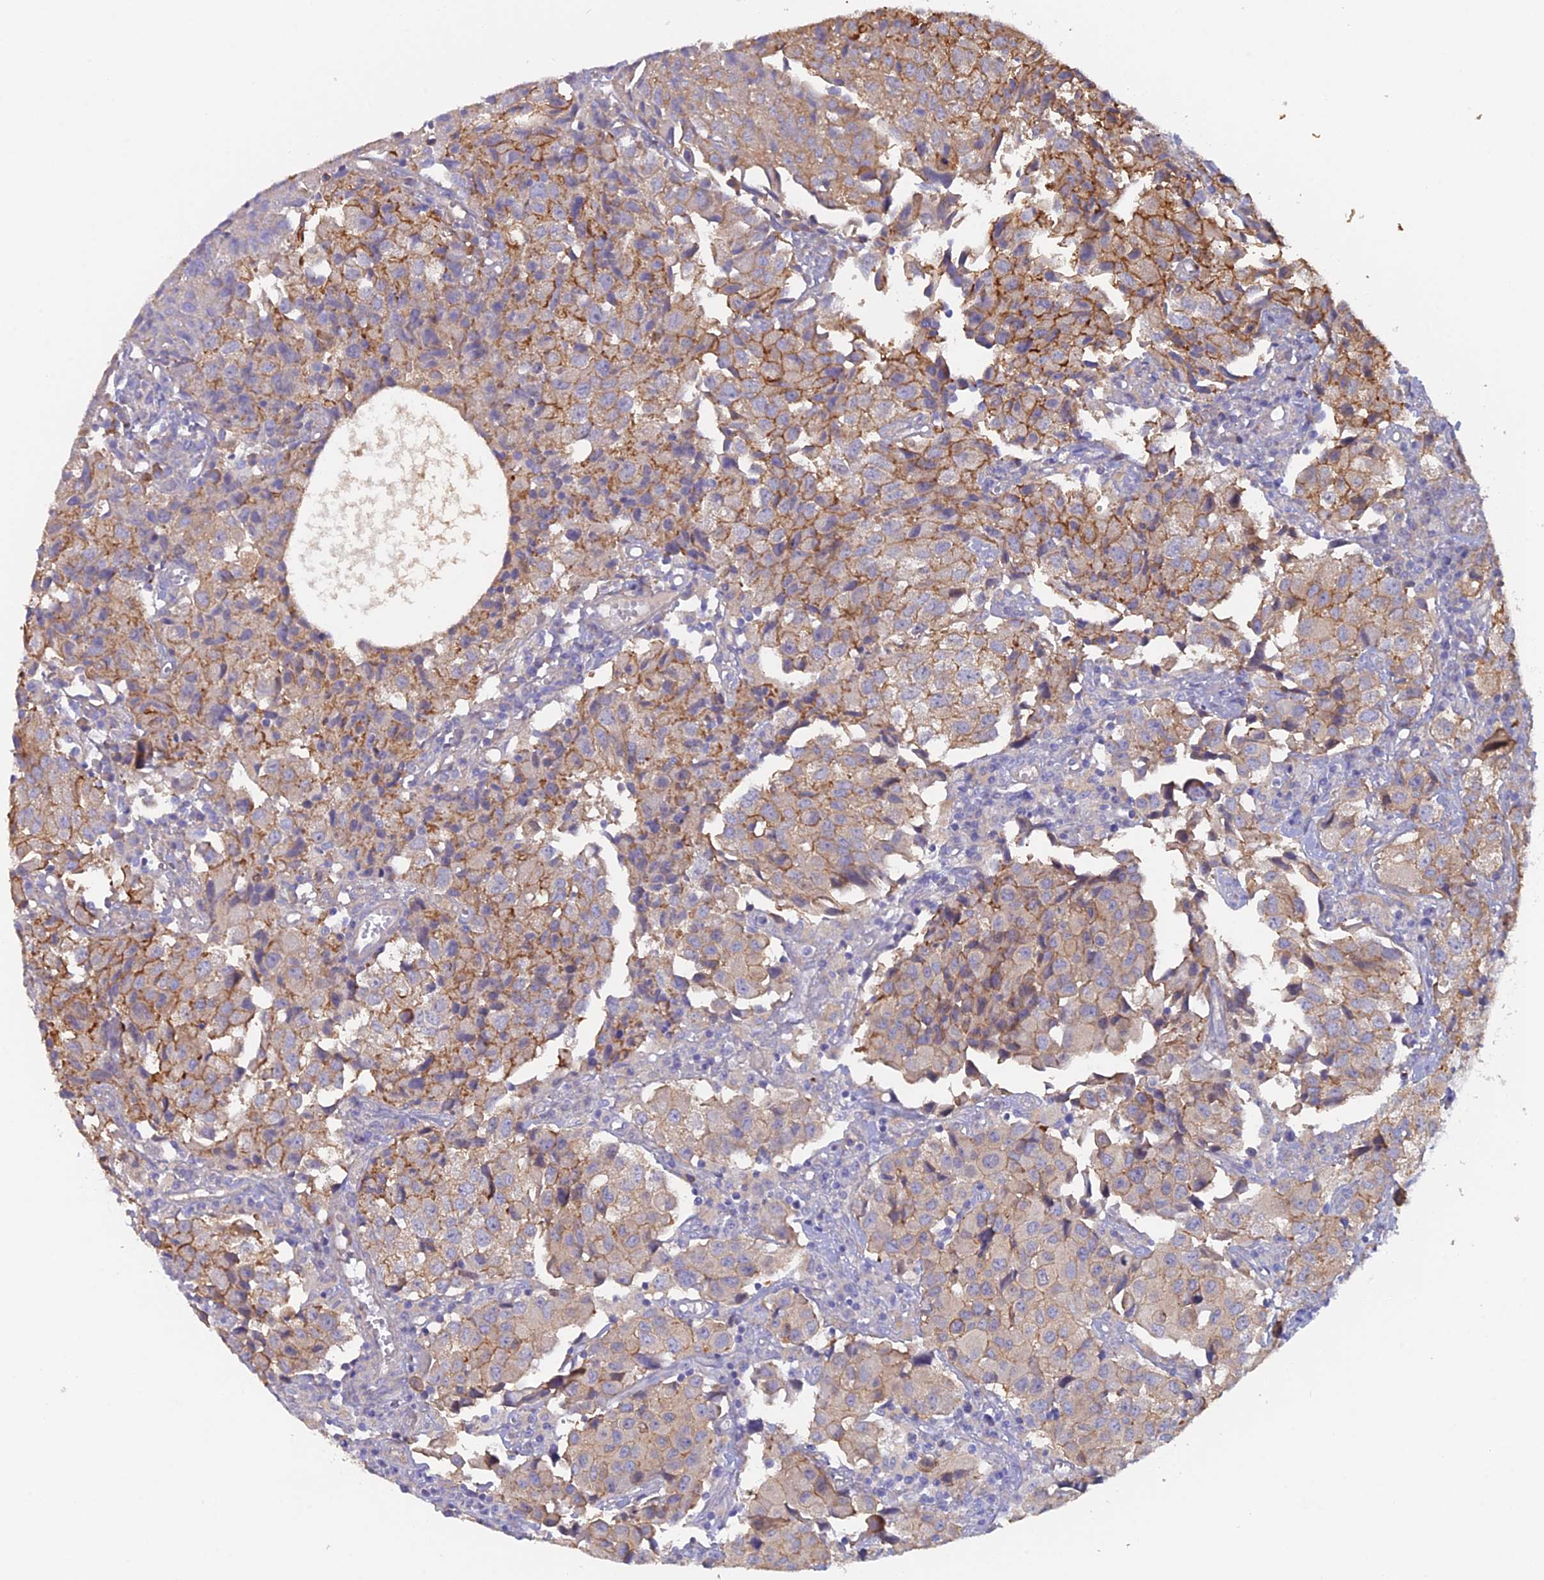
{"staining": {"intensity": "moderate", "quantity": "<25%", "location": "cytoplasmic/membranous"}, "tissue": "urothelial cancer", "cell_type": "Tumor cells", "image_type": "cancer", "snomed": [{"axis": "morphology", "description": "Urothelial carcinoma, High grade"}, {"axis": "topography", "description": "Urinary bladder"}], "caption": "Immunohistochemistry histopathology image of neoplastic tissue: human urothelial cancer stained using IHC demonstrates low levels of moderate protein expression localized specifically in the cytoplasmic/membranous of tumor cells, appearing as a cytoplasmic/membranous brown color.", "gene": "FZR1", "patient": {"sex": "female", "age": 75}}